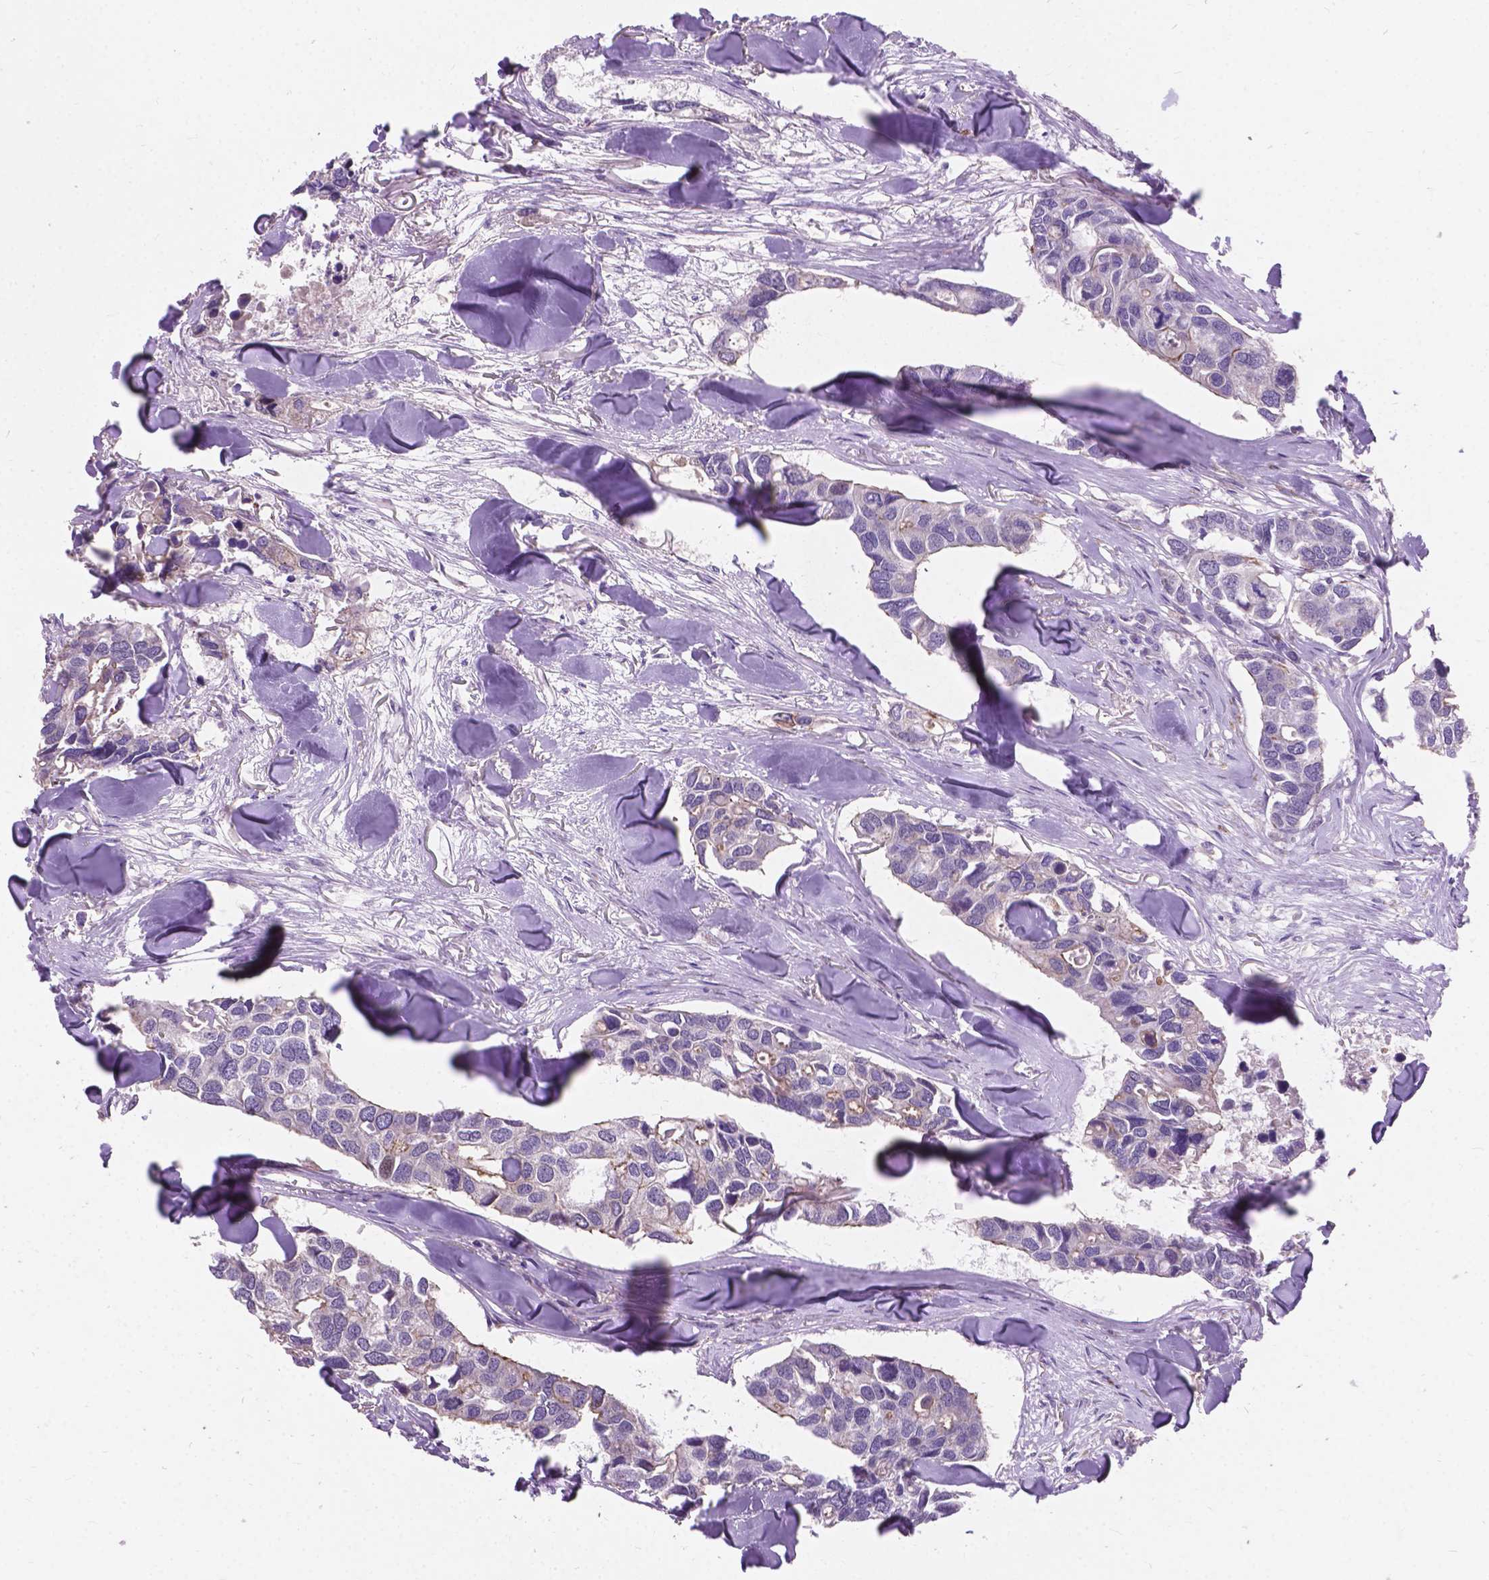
{"staining": {"intensity": "weak", "quantity": "<25%", "location": "cytoplasmic/membranous"}, "tissue": "breast cancer", "cell_type": "Tumor cells", "image_type": "cancer", "snomed": [{"axis": "morphology", "description": "Duct carcinoma"}, {"axis": "topography", "description": "Breast"}], "caption": "An image of infiltrating ductal carcinoma (breast) stained for a protein demonstrates no brown staining in tumor cells.", "gene": "MYH14", "patient": {"sex": "female", "age": 83}}